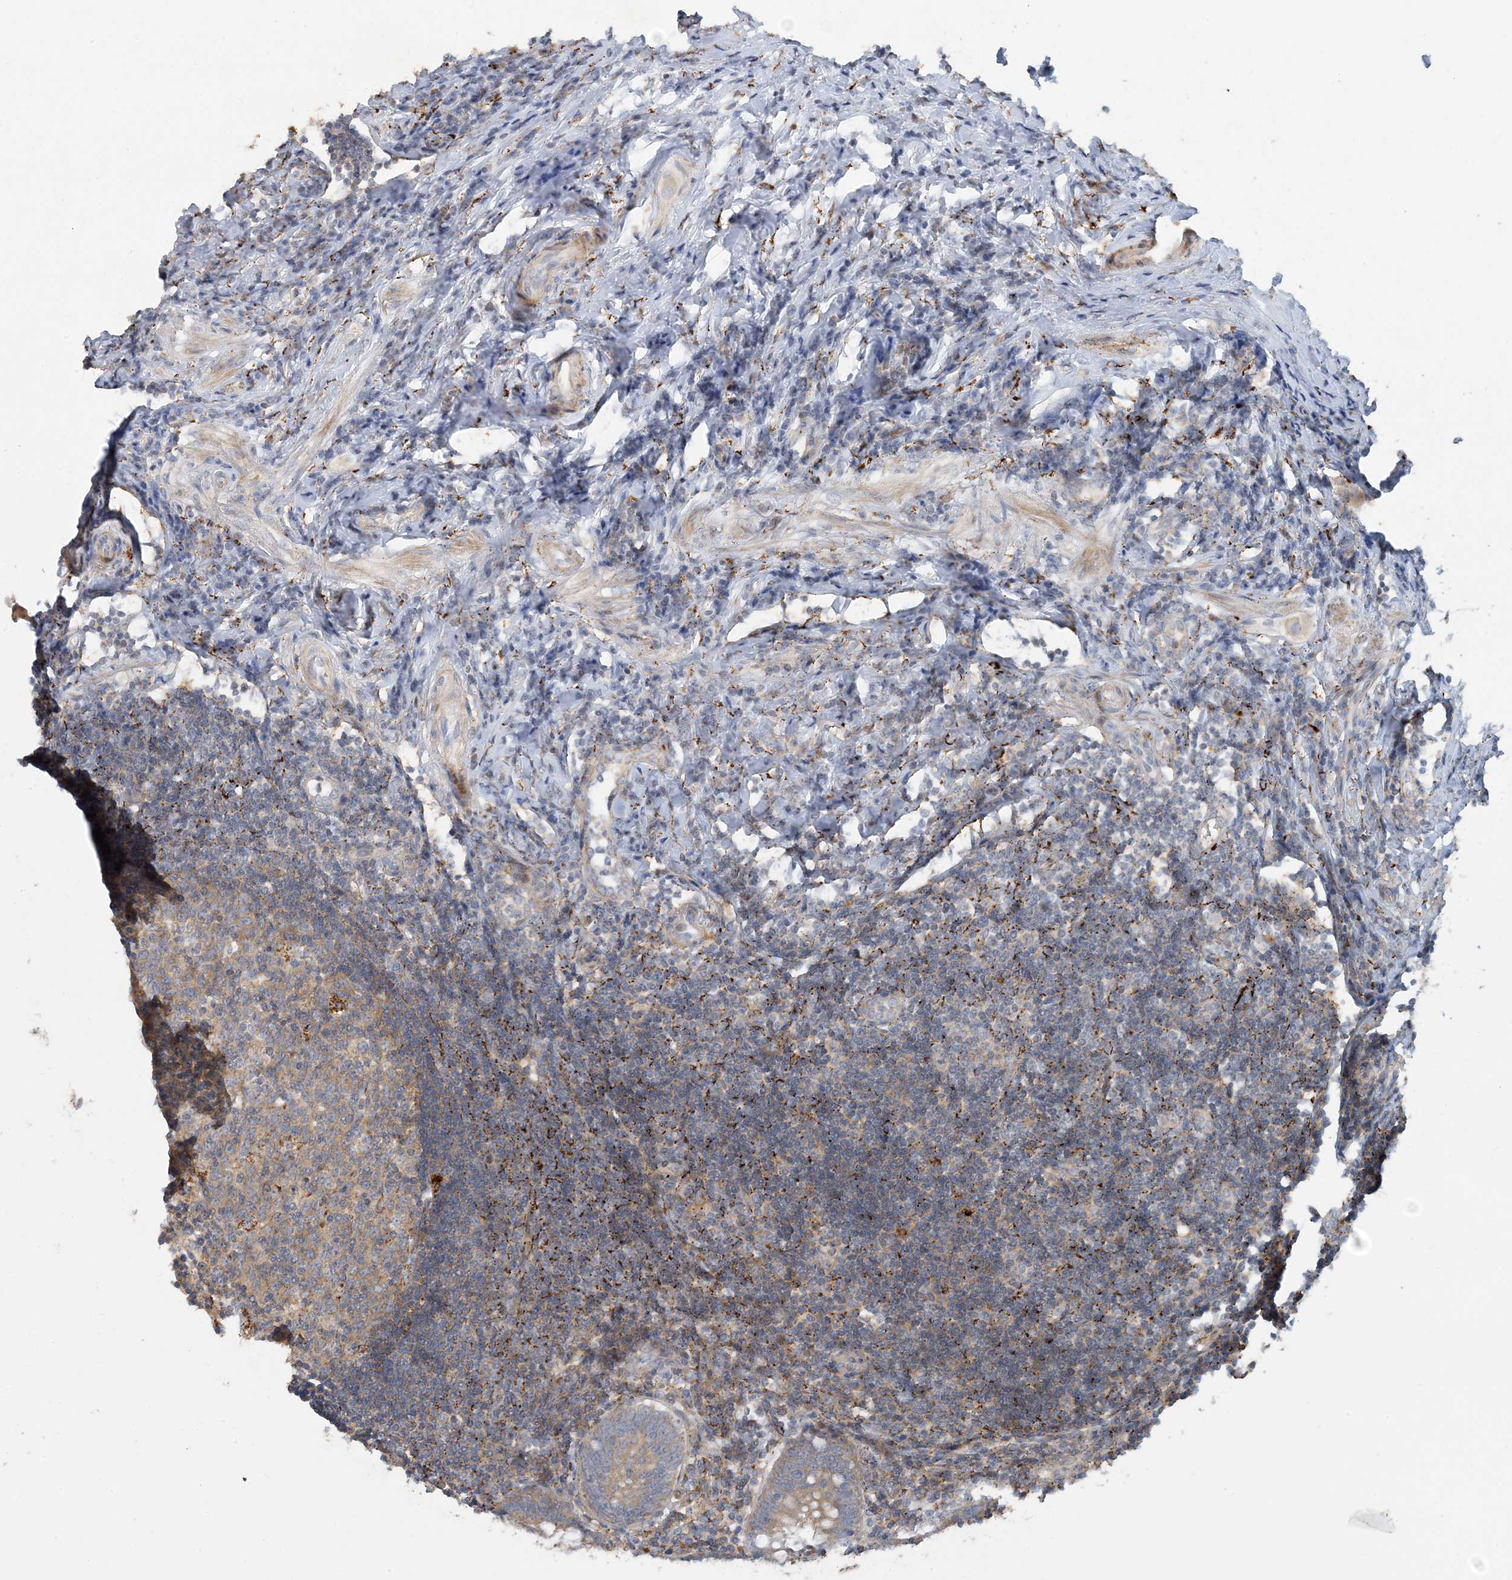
{"staining": {"intensity": "moderate", "quantity": "25%-75%", "location": "cytoplasmic/membranous"}, "tissue": "appendix", "cell_type": "Glandular cells", "image_type": "normal", "snomed": [{"axis": "morphology", "description": "Normal tissue, NOS"}, {"axis": "topography", "description": "Appendix"}], "caption": "This histopathology image exhibits normal appendix stained with immunohistochemistry to label a protein in brown. The cytoplasmic/membranous of glandular cells show moderate positivity for the protein. Nuclei are counter-stained blue.", "gene": "LTN1", "patient": {"sex": "female", "age": 54}}